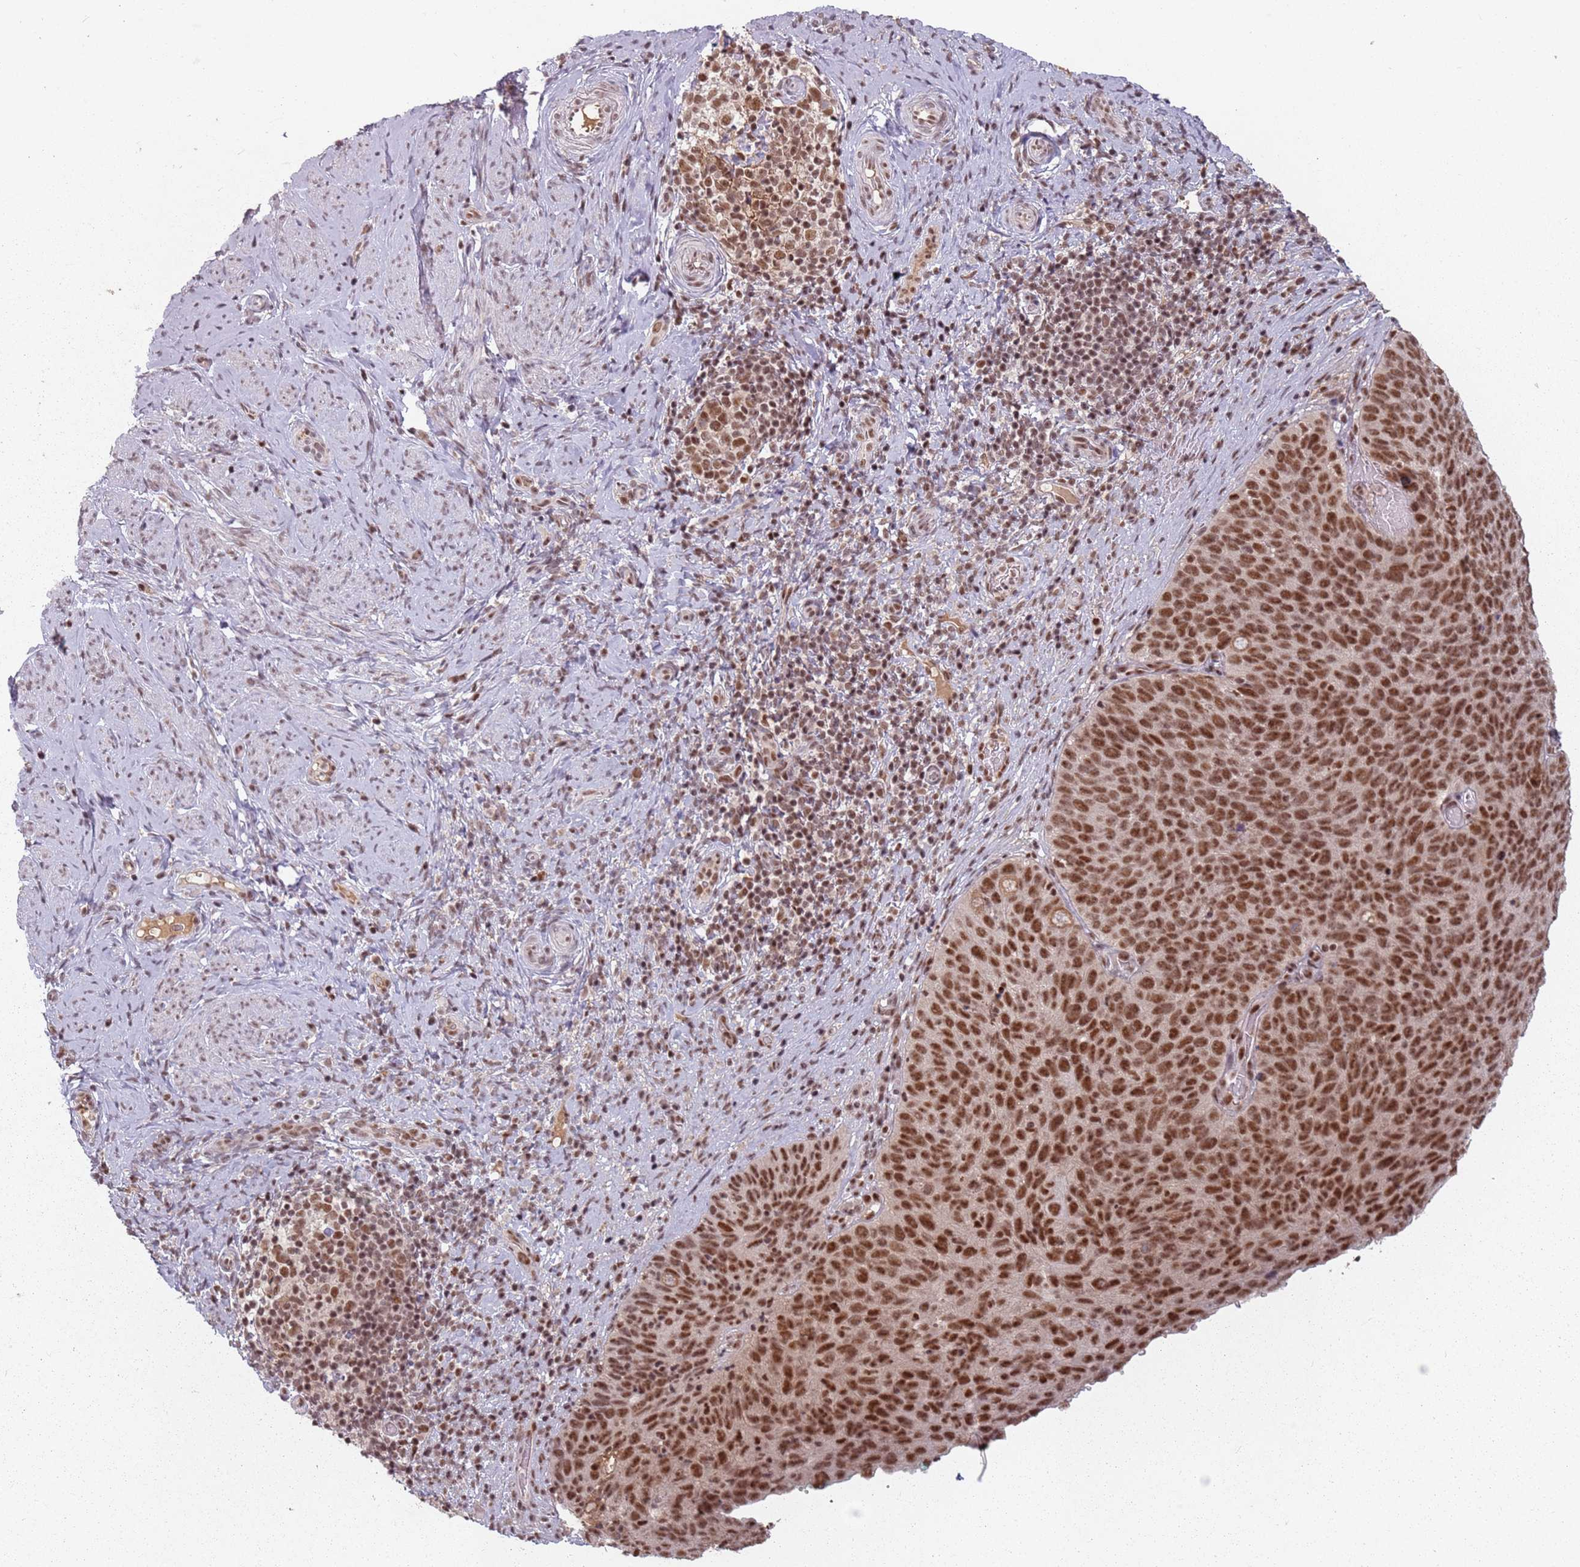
{"staining": {"intensity": "moderate", "quantity": ">75%", "location": "nuclear"}, "tissue": "cervical cancer", "cell_type": "Tumor cells", "image_type": "cancer", "snomed": [{"axis": "morphology", "description": "Squamous cell carcinoma, NOS"}, {"axis": "topography", "description": "Cervix"}], "caption": "Moderate nuclear staining for a protein is seen in about >75% of tumor cells of cervical cancer (squamous cell carcinoma) using immunohistochemistry (IHC).", "gene": "NCBP1", "patient": {"sex": "female", "age": 80}}